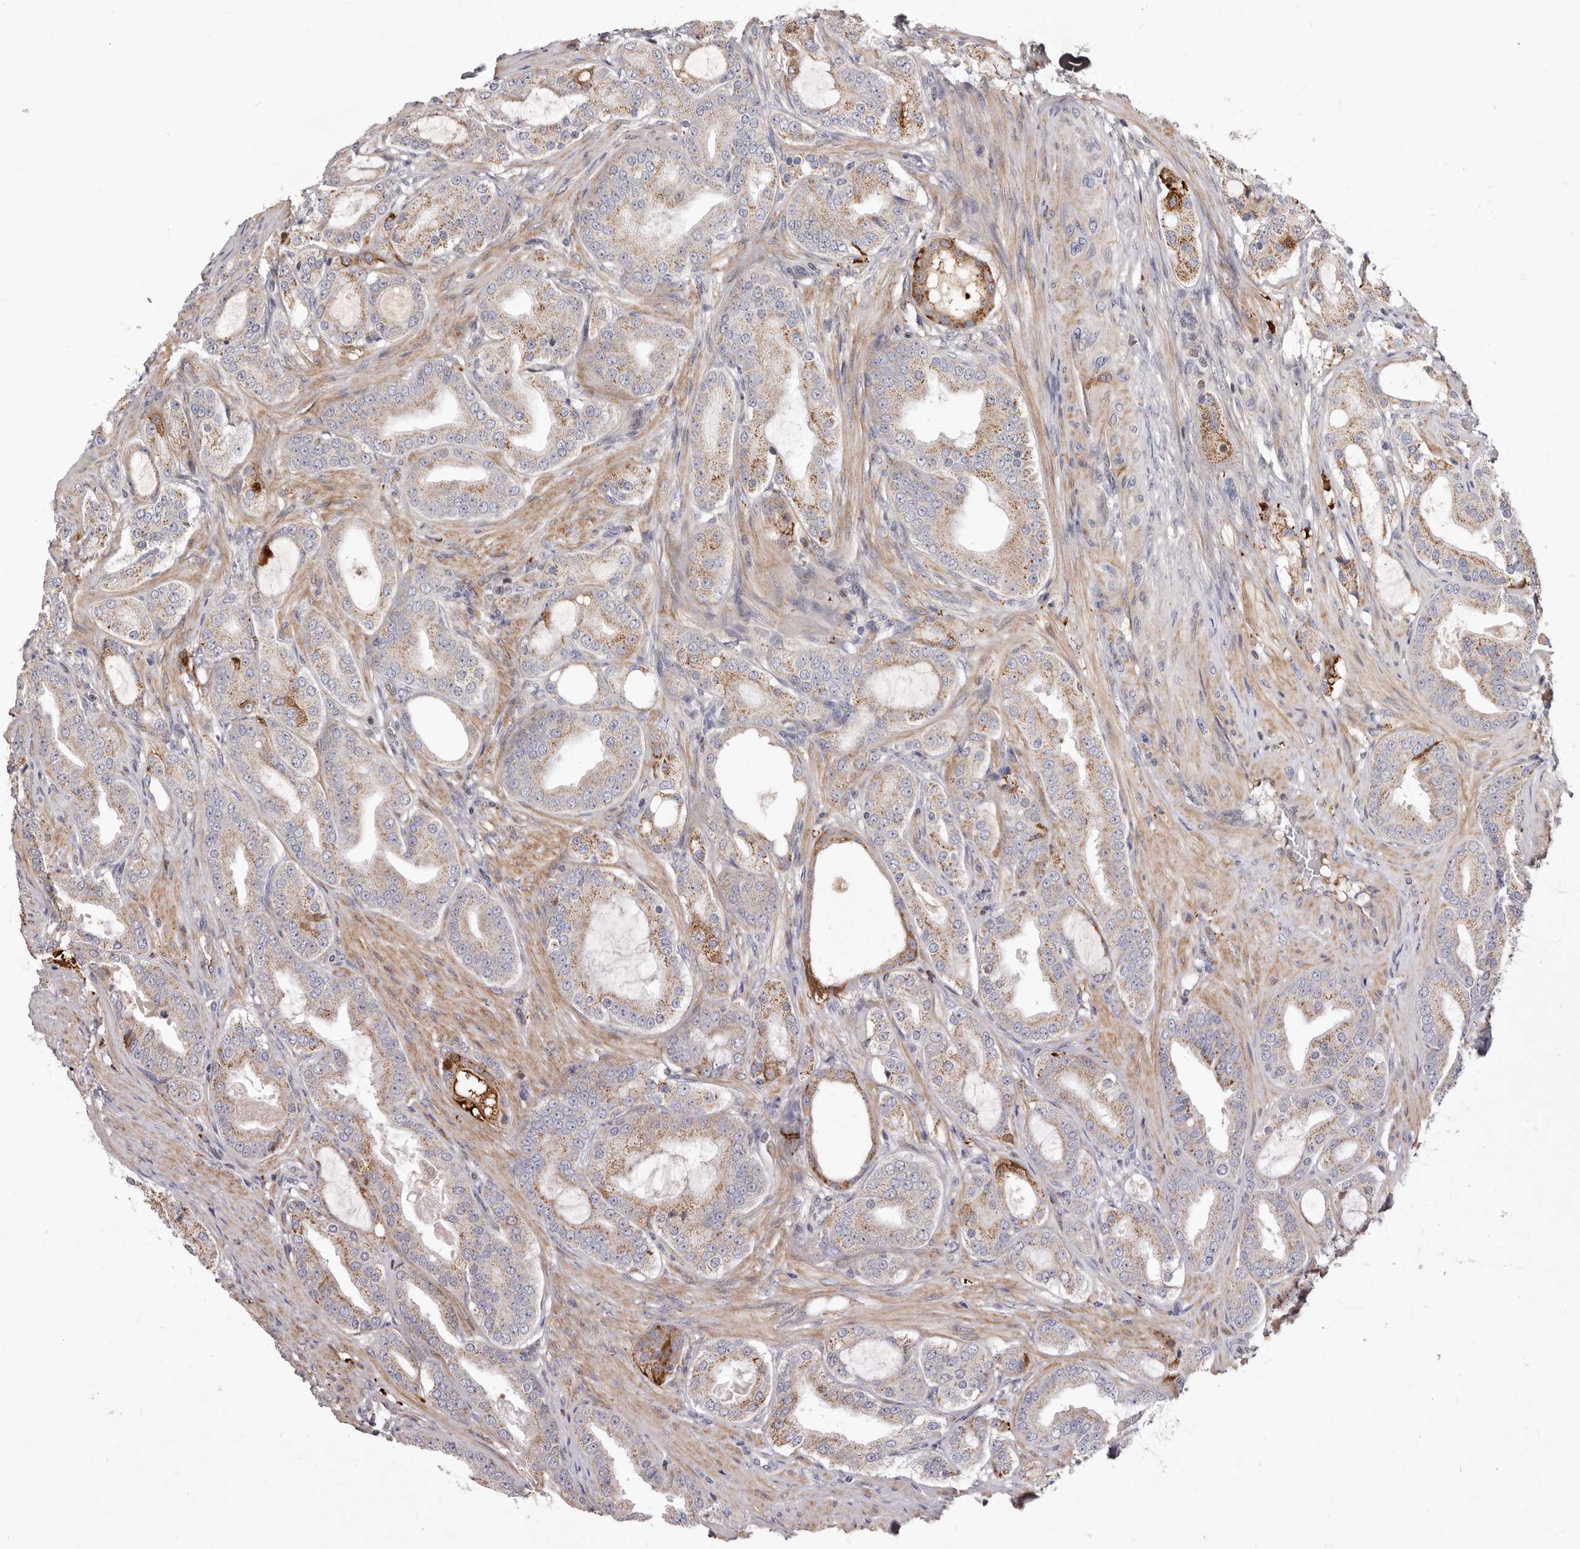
{"staining": {"intensity": "moderate", "quantity": "25%-75%", "location": "cytoplasmic/membranous"}, "tissue": "prostate cancer", "cell_type": "Tumor cells", "image_type": "cancer", "snomed": [{"axis": "morphology", "description": "Adenocarcinoma, High grade"}, {"axis": "topography", "description": "Prostate"}], "caption": "Protein analysis of prostate cancer (high-grade adenocarcinoma) tissue reveals moderate cytoplasmic/membranous positivity in about 25%-75% of tumor cells.", "gene": "NUBPL", "patient": {"sex": "male", "age": 60}}